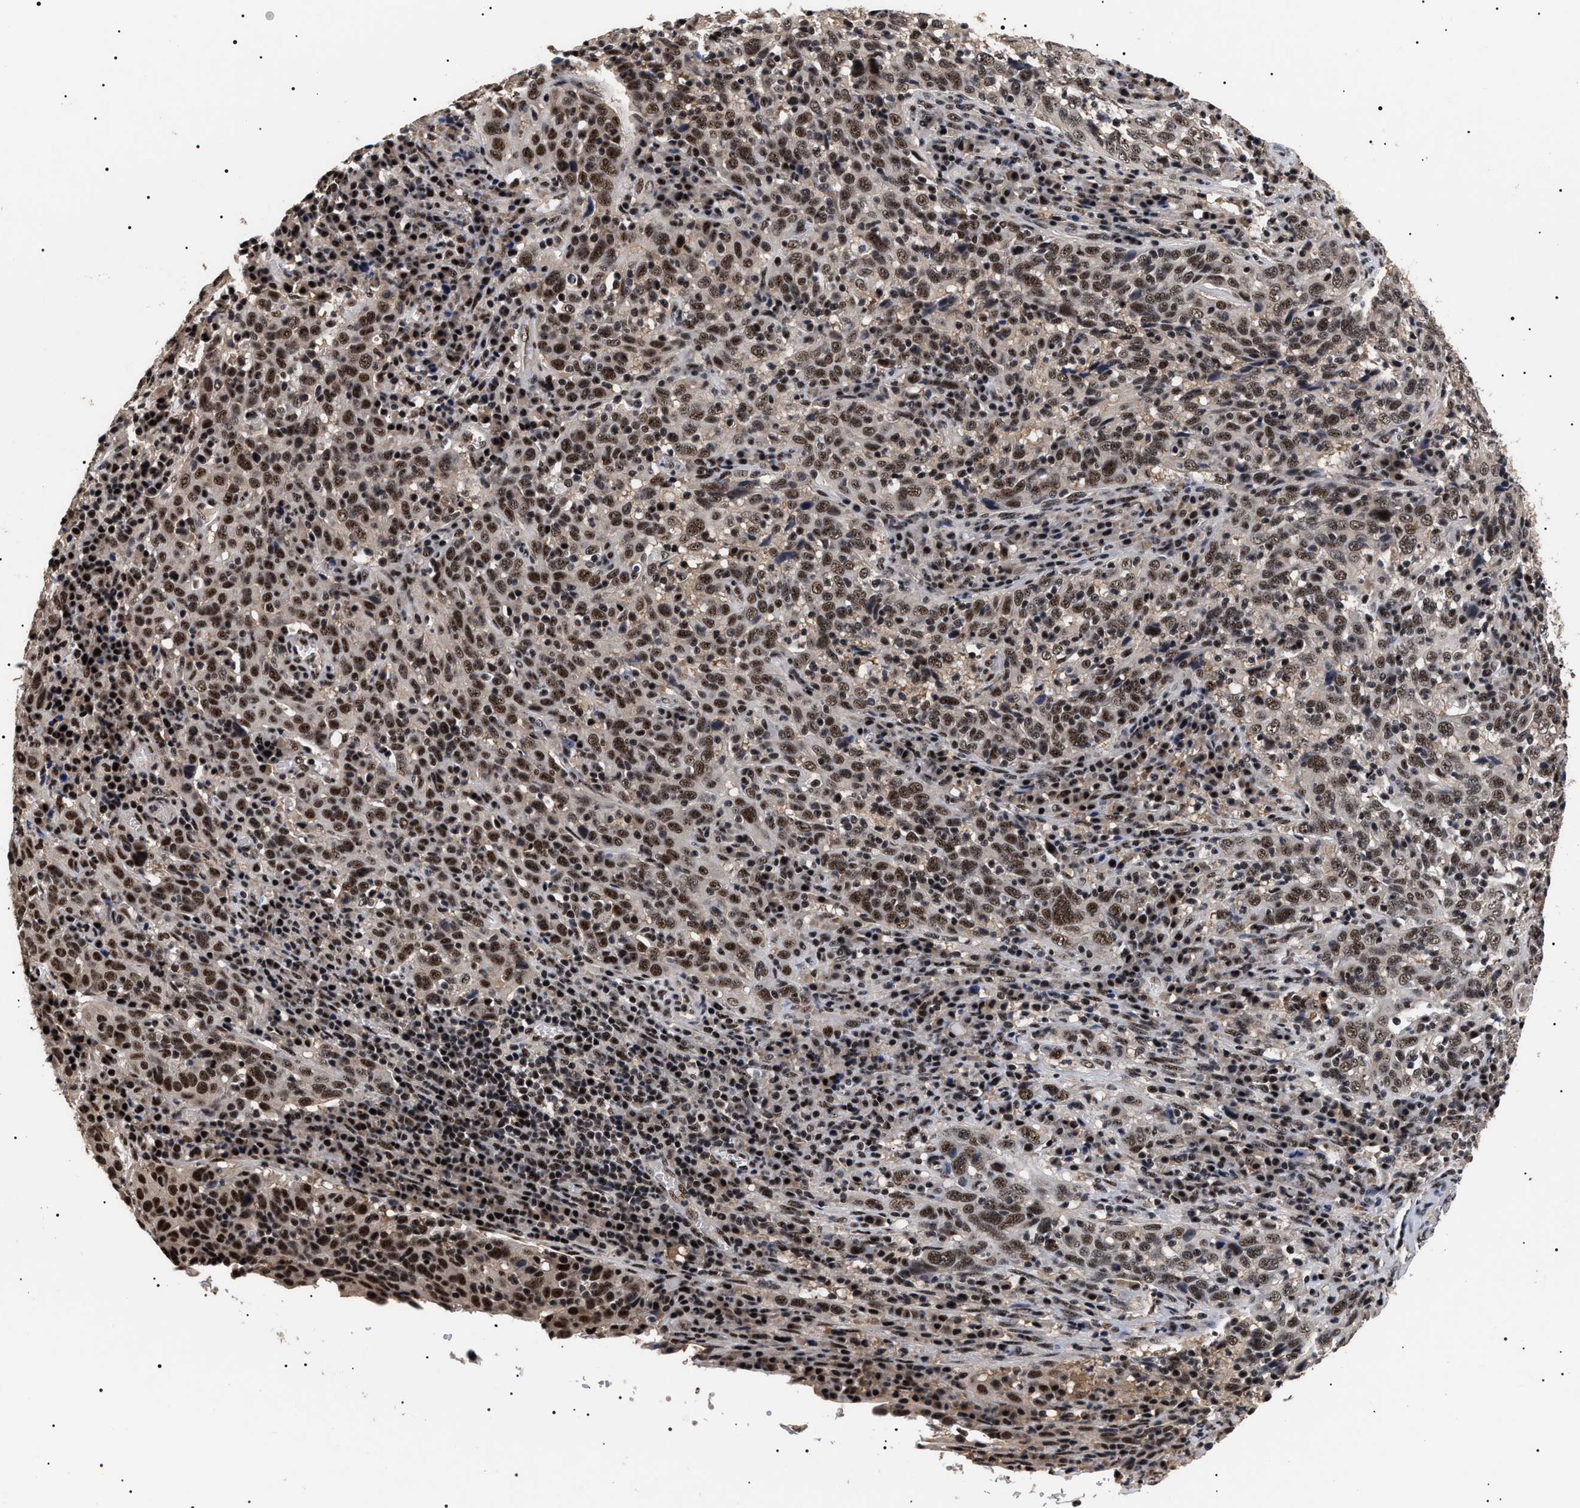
{"staining": {"intensity": "moderate", "quantity": ">75%", "location": "nuclear"}, "tissue": "cervical cancer", "cell_type": "Tumor cells", "image_type": "cancer", "snomed": [{"axis": "morphology", "description": "Squamous cell carcinoma, NOS"}, {"axis": "topography", "description": "Cervix"}], "caption": "Immunohistochemical staining of squamous cell carcinoma (cervical) shows medium levels of moderate nuclear expression in approximately >75% of tumor cells.", "gene": "CAAP1", "patient": {"sex": "female", "age": 46}}